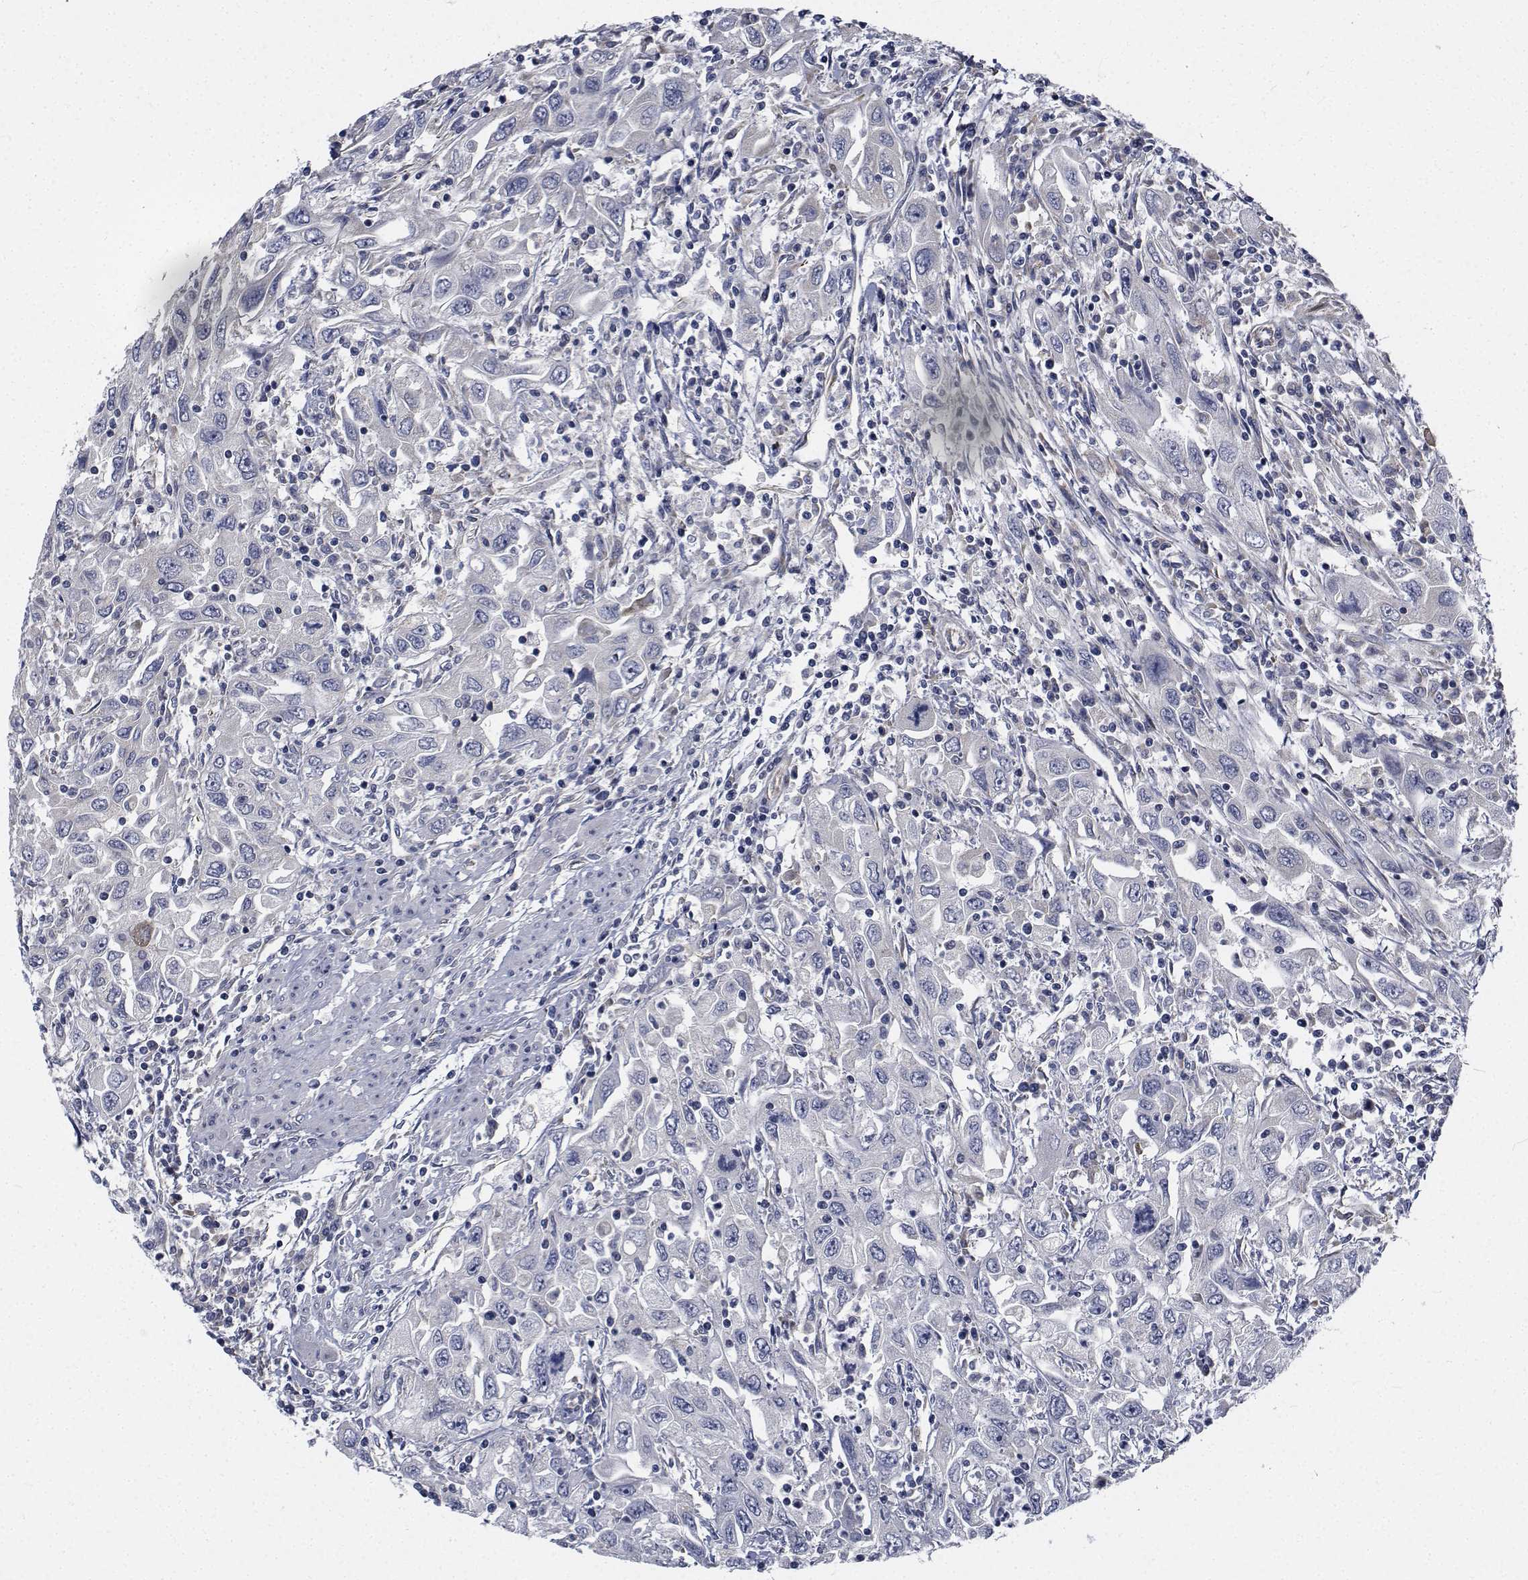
{"staining": {"intensity": "negative", "quantity": "none", "location": "none"}, "tissue": "urothelial cancer", "cell_type": "Tumor cells", "image_type": "cancer", "snomed": [{"axis": "morphology", "description": "Urothelial carcinoma, High grade"}, {"axis": "topography", "description": "Urinary bladder"}], "caption": "Image shows no significant protein positivity in tumor cells of urothelial cancer.", "gene": "TTBK1", "patient": {"sex": "male", "age": 76}}